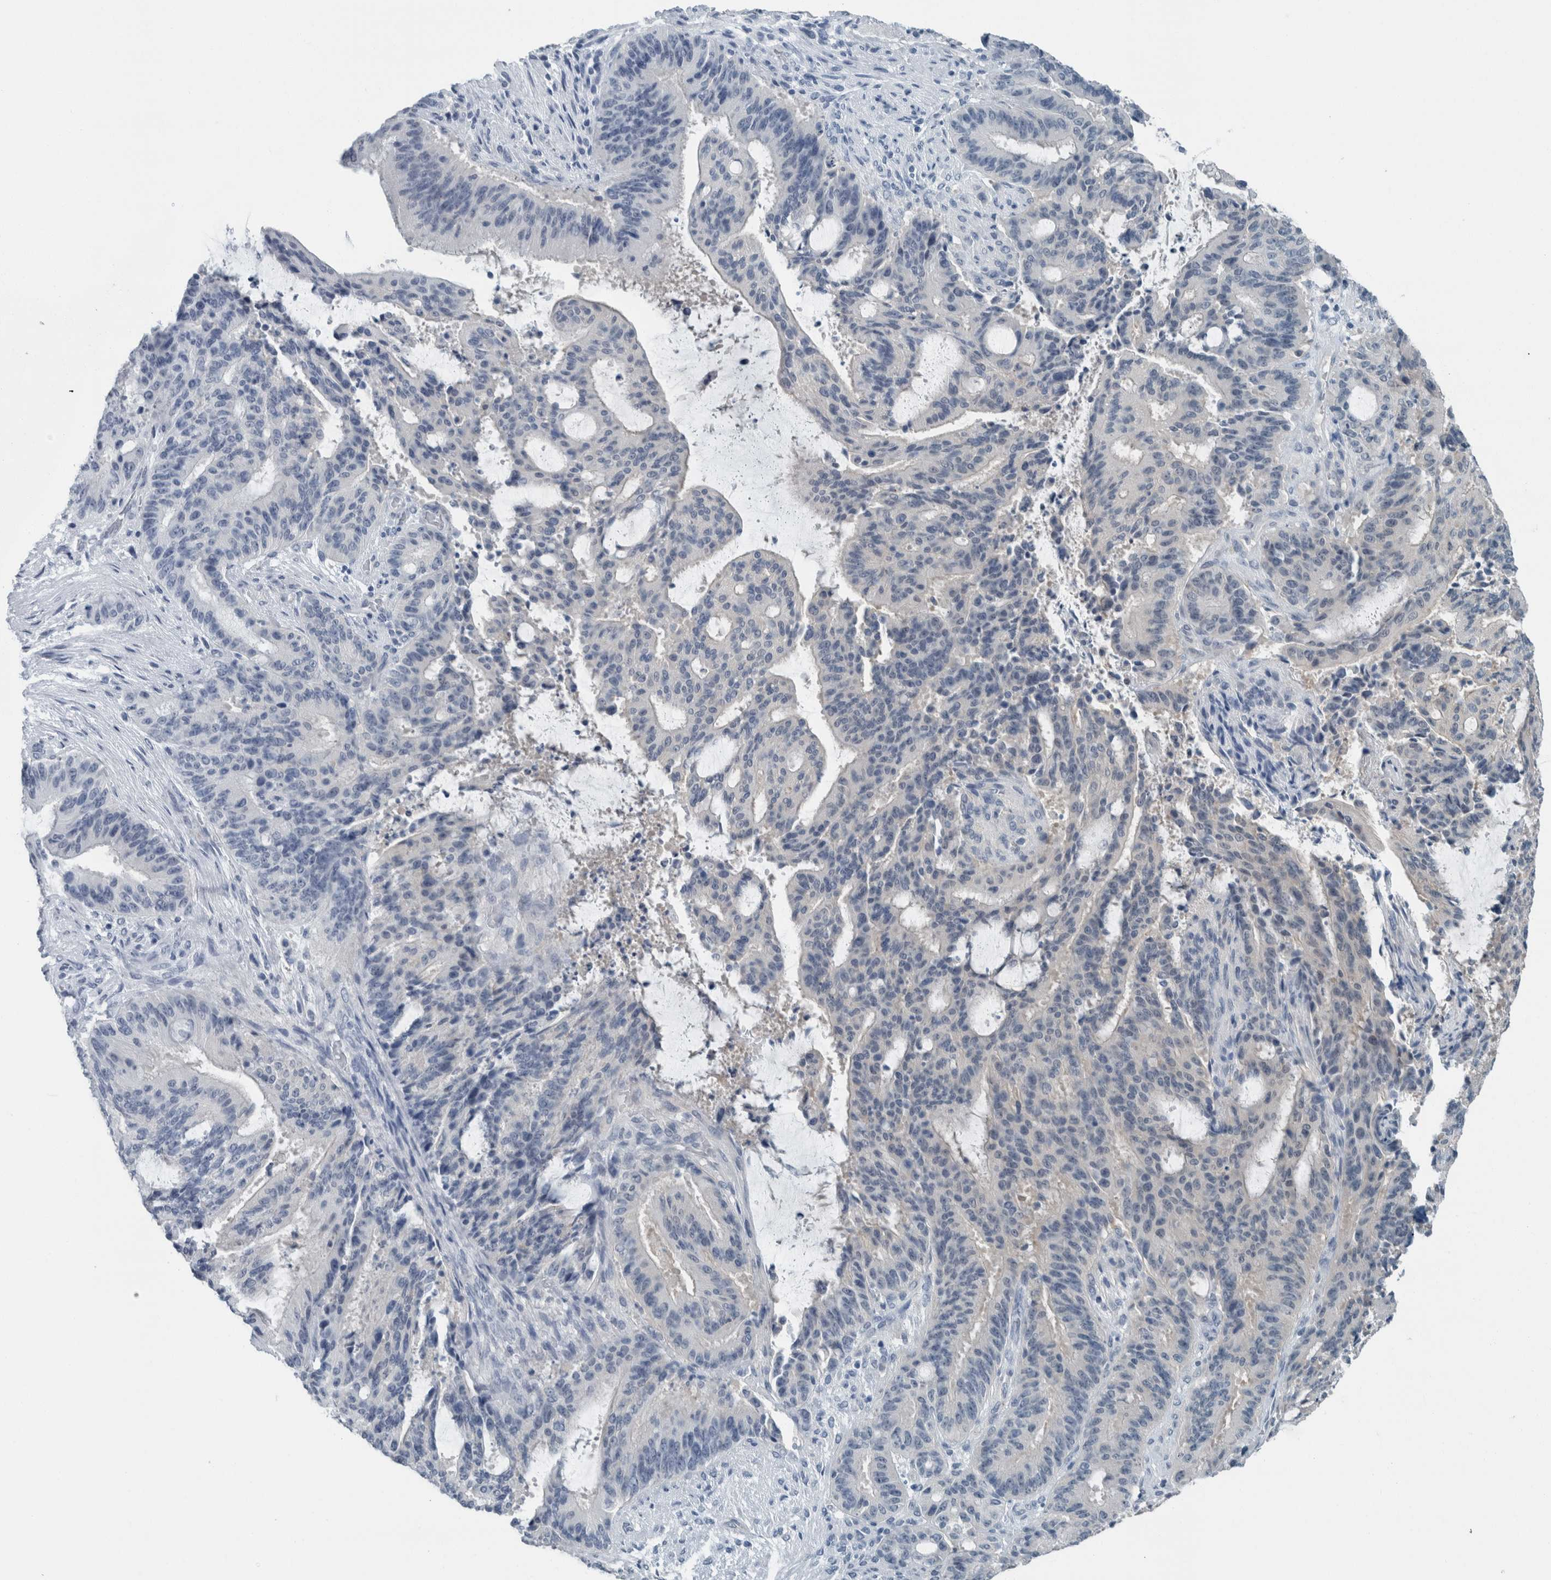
{"staining": {"intensity": "negative", "quantity": "none", "location": "none"}, "tissue": "liver cancer", "cell_type": "Tumor cells", "image_type": "cancer", "snomed": [{"axis": "morphology", "description": "Normal tissue, NOS"}, {"axis": "morphology", "description": "Cholangiocarcinoma"}, {"axis": "topography", "description": "Liver"}, {"axis": "topography", "description": "Peripheral nerve tissue"}], "caption": "A high-resolution micrograph shows immunohistochemistry (IHC) staining of liver cholangiocarcinoma, which demonstrates no significant positivity in tumor cells.", "gene": "MYO1E", "patient": {"sex": "female", "age": 73}}